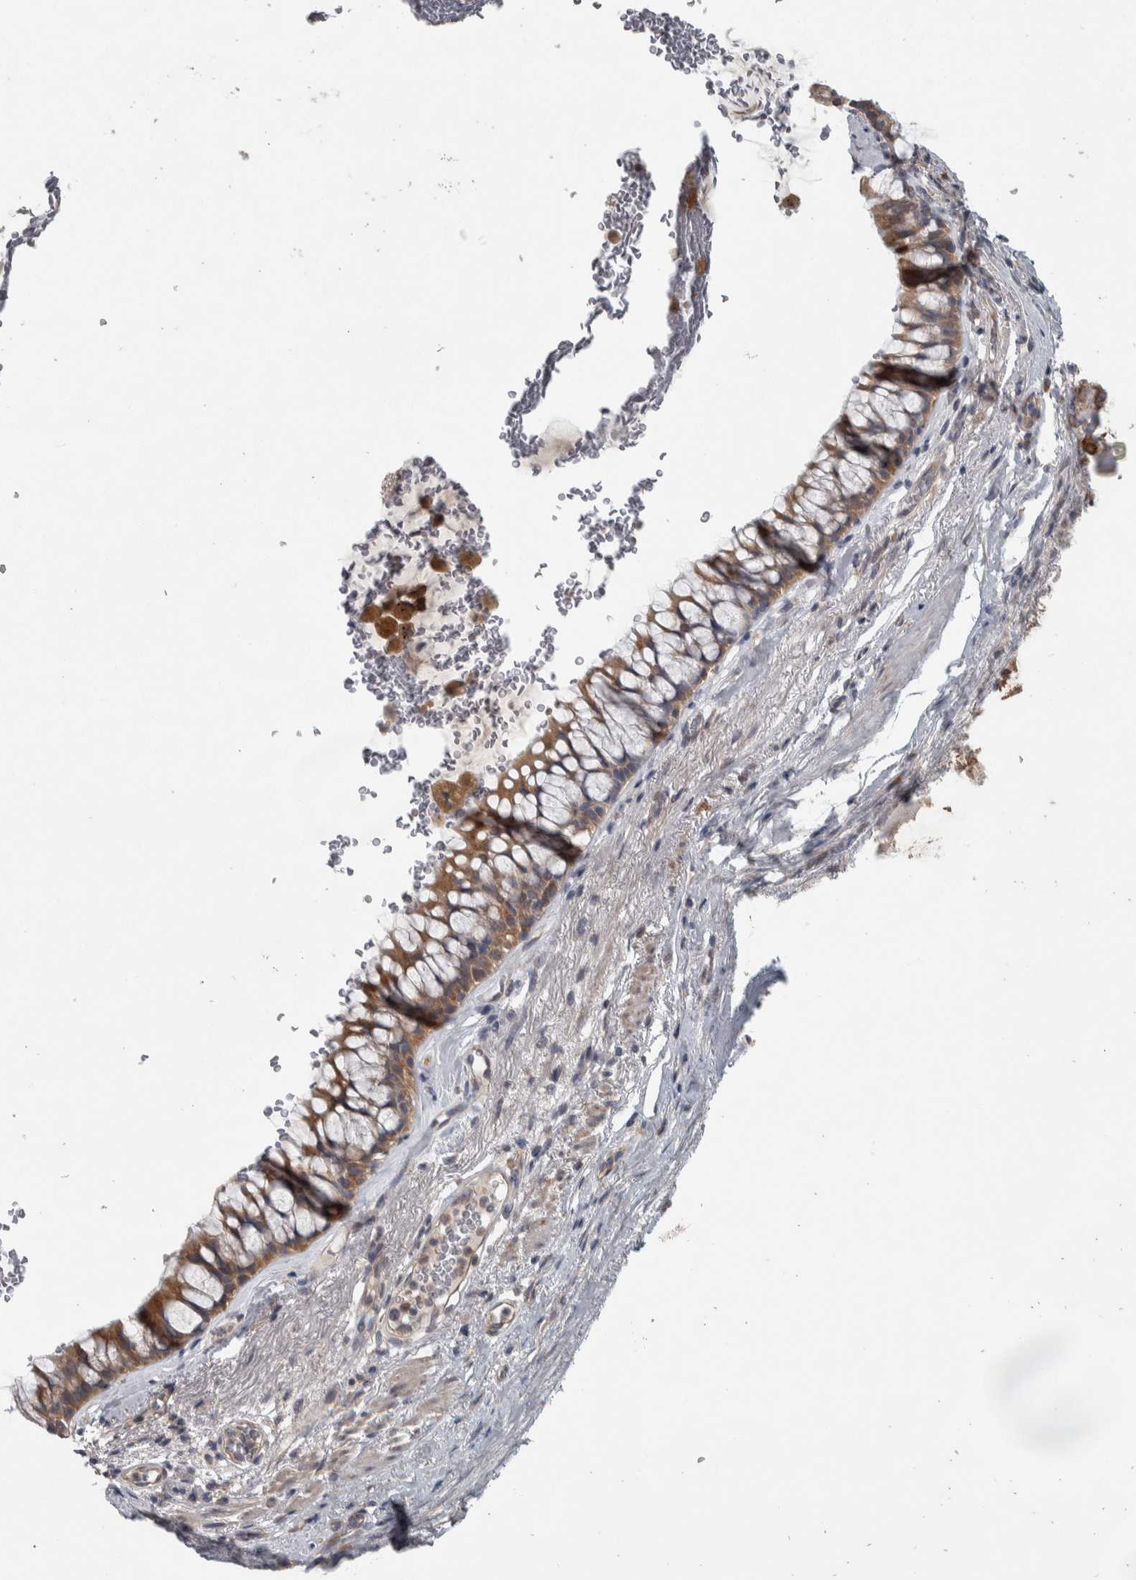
{"staining": {"intensity": "moderate", "quantity": ">75%", "location": "cytoplasmic/membranous"}, "tissue": "bronchus", "cell_type": "Respiratory epithelial cells", "image_type": "normal", "snomed": [{"axis": "morphology", "description": "Normal tissue, NOS"}, {"axis": "topography", "description": "Cartilage tissue"}, {"axis": "topography", "description": "Bronchus"}], "caption": "This is a micrograph of IHC staining of benign bronchus, which shows moderate expression in the cytoplasmic/membranous of respiratory epithelial cells.", "gene": "SRP68", "patient": {"sex": "female", "age": 53}}